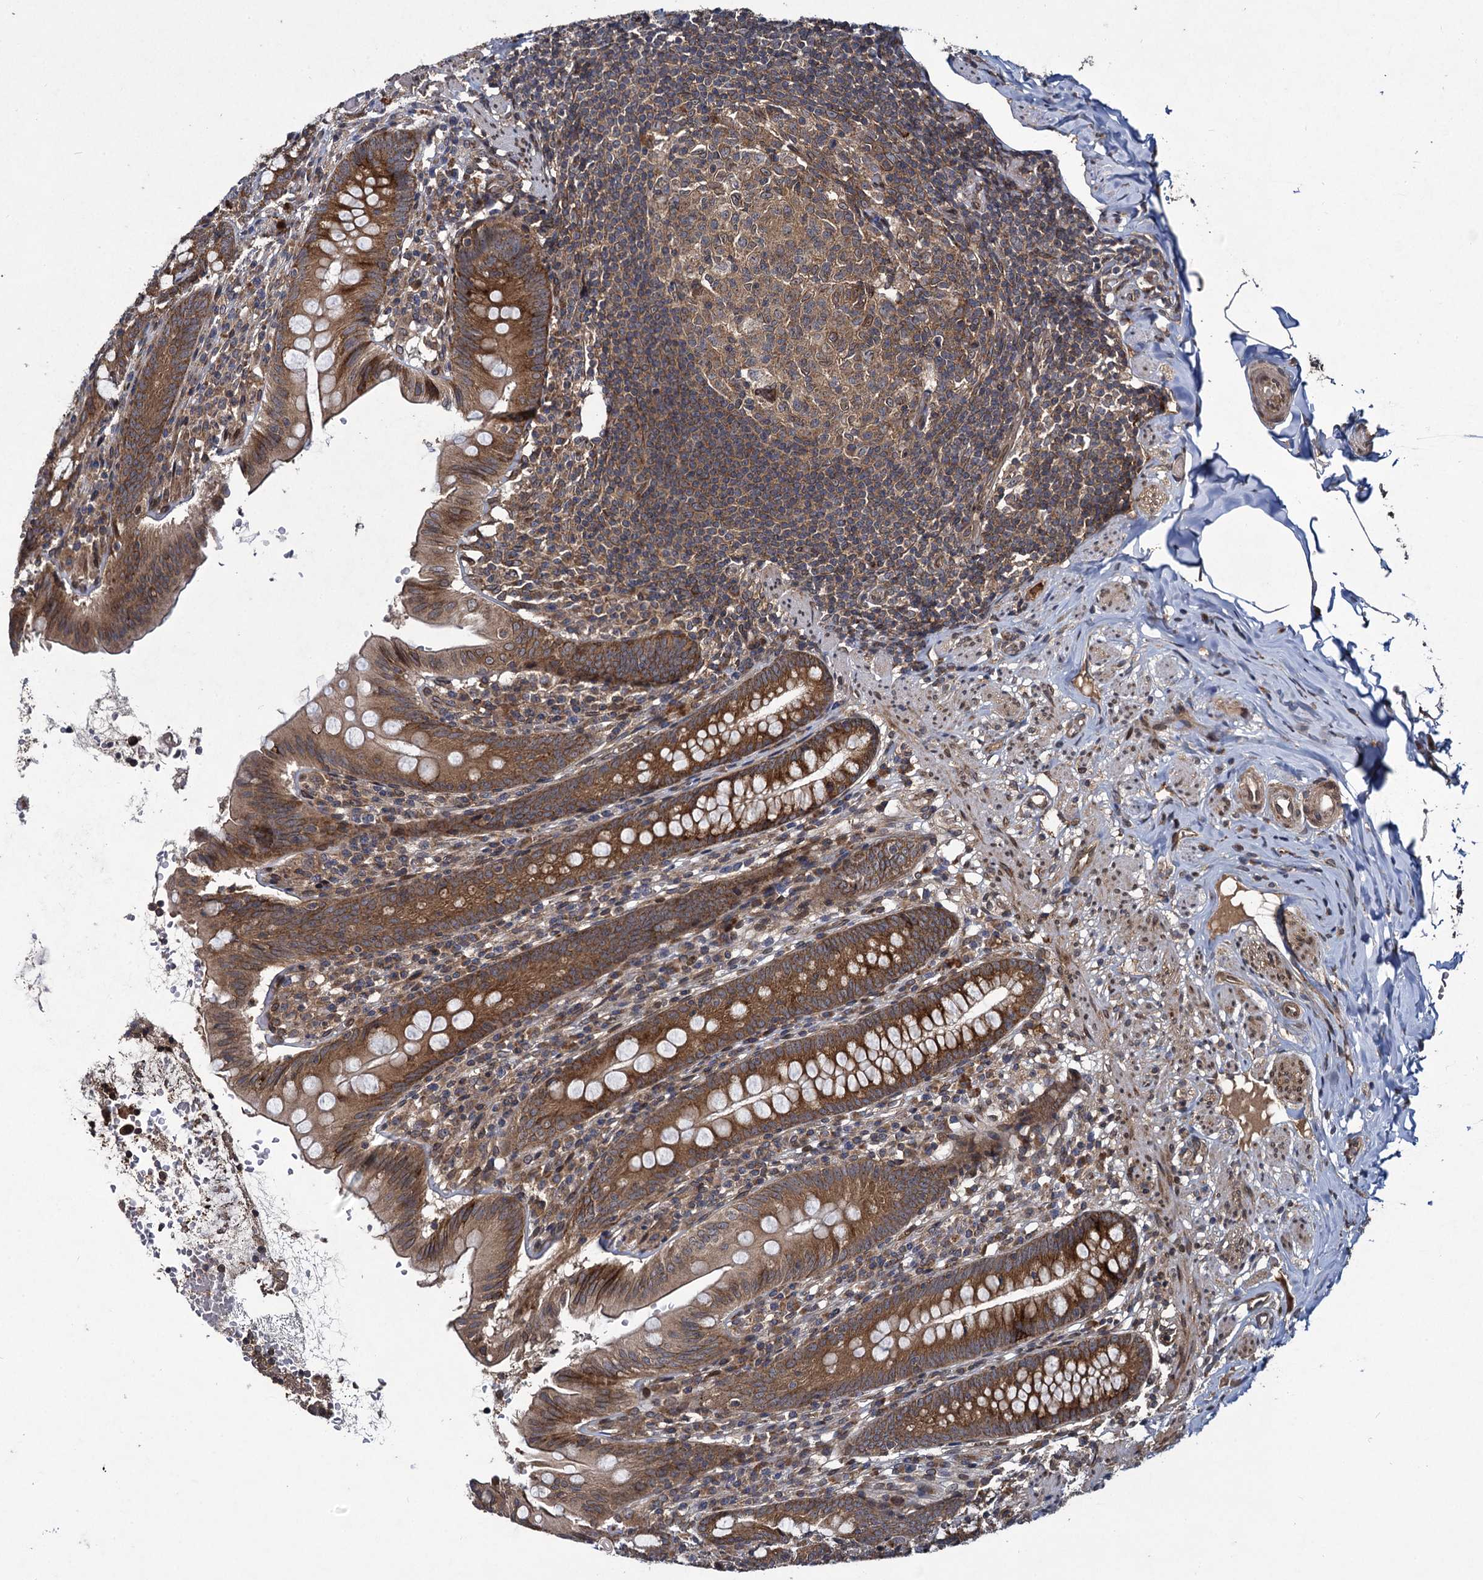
{"staining": {"intensity": "strong", "quantity": "25%-75%", "location": "cytoplasmic/membranous"}, "tissue": "appendix", "cell_type": "Glandular cells", "image_type": "normal", "snomed": [{"axis": "morphology", "description": "Normal tissue, NOS"}, {"axis": "topography", "description": "Appendix"}], "caption": "Protein positivity by immunohistochemistry (IHC) reveals strong cytoplasmic/membranous staining in about 25%-75% of glandular cells in normal appendix.", "gene": "DCP1B", "patient": {"sex": "male", "age": 55}}